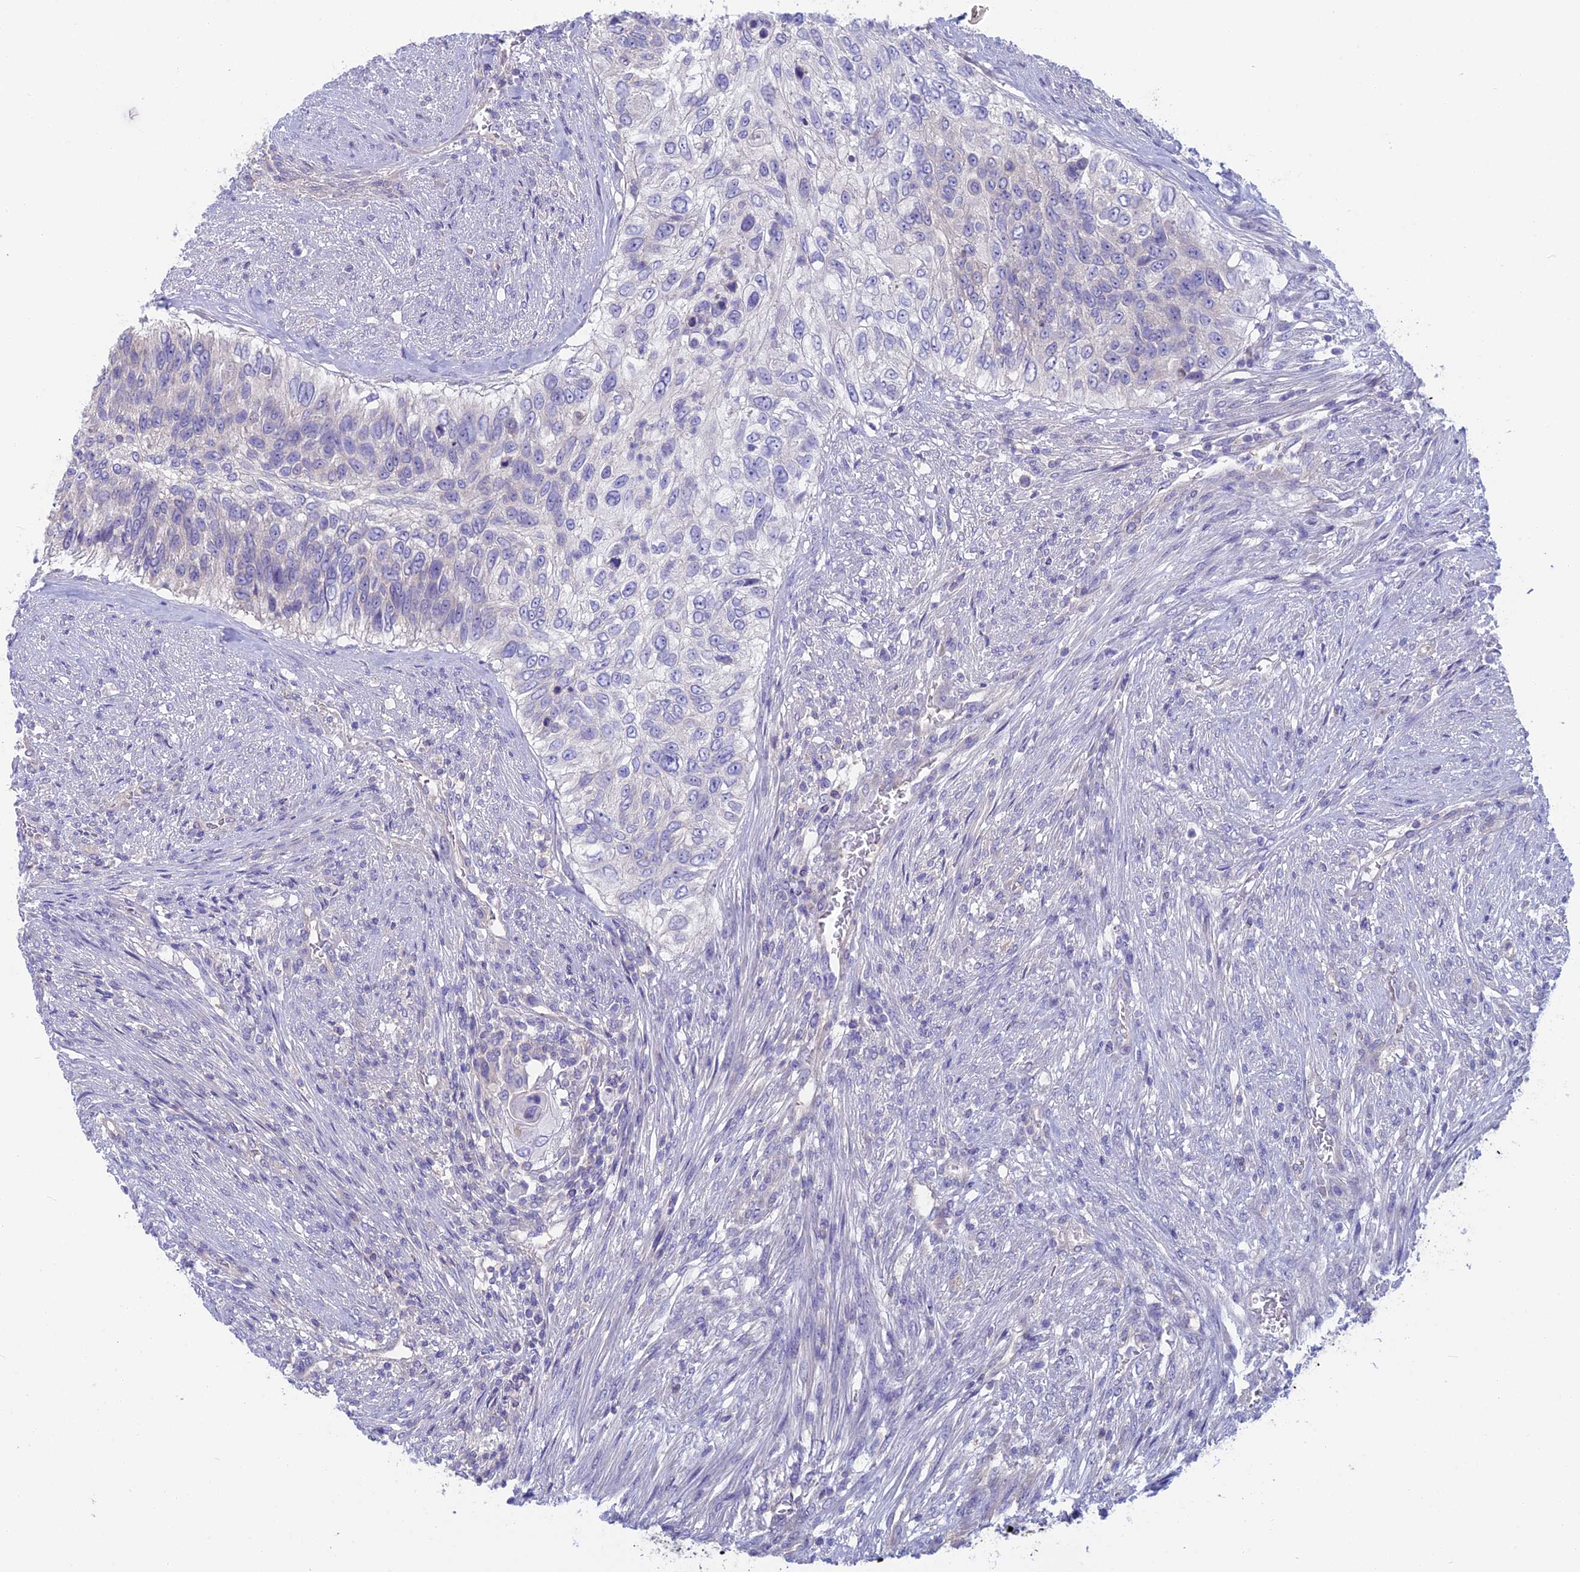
{"staining": {"intensity": "negative", "quantity": "none", "location": "none"}, "tissue": "urothelial cancer", "cell_type": "Tumor cells", "image_type": "cancer", "snomed": [{"axis": "morphology", "description": "Urothelial carcinoma, High grade"}, {"axis": "topography", "description": "Urinary bladder"}], "caption": "An IHC image of urothelial cancer is shown. There is no staining in tumor cells of urothelial cancer.", "gene": "SNAP91", "patient": {"sex": "female", "age": 60}}